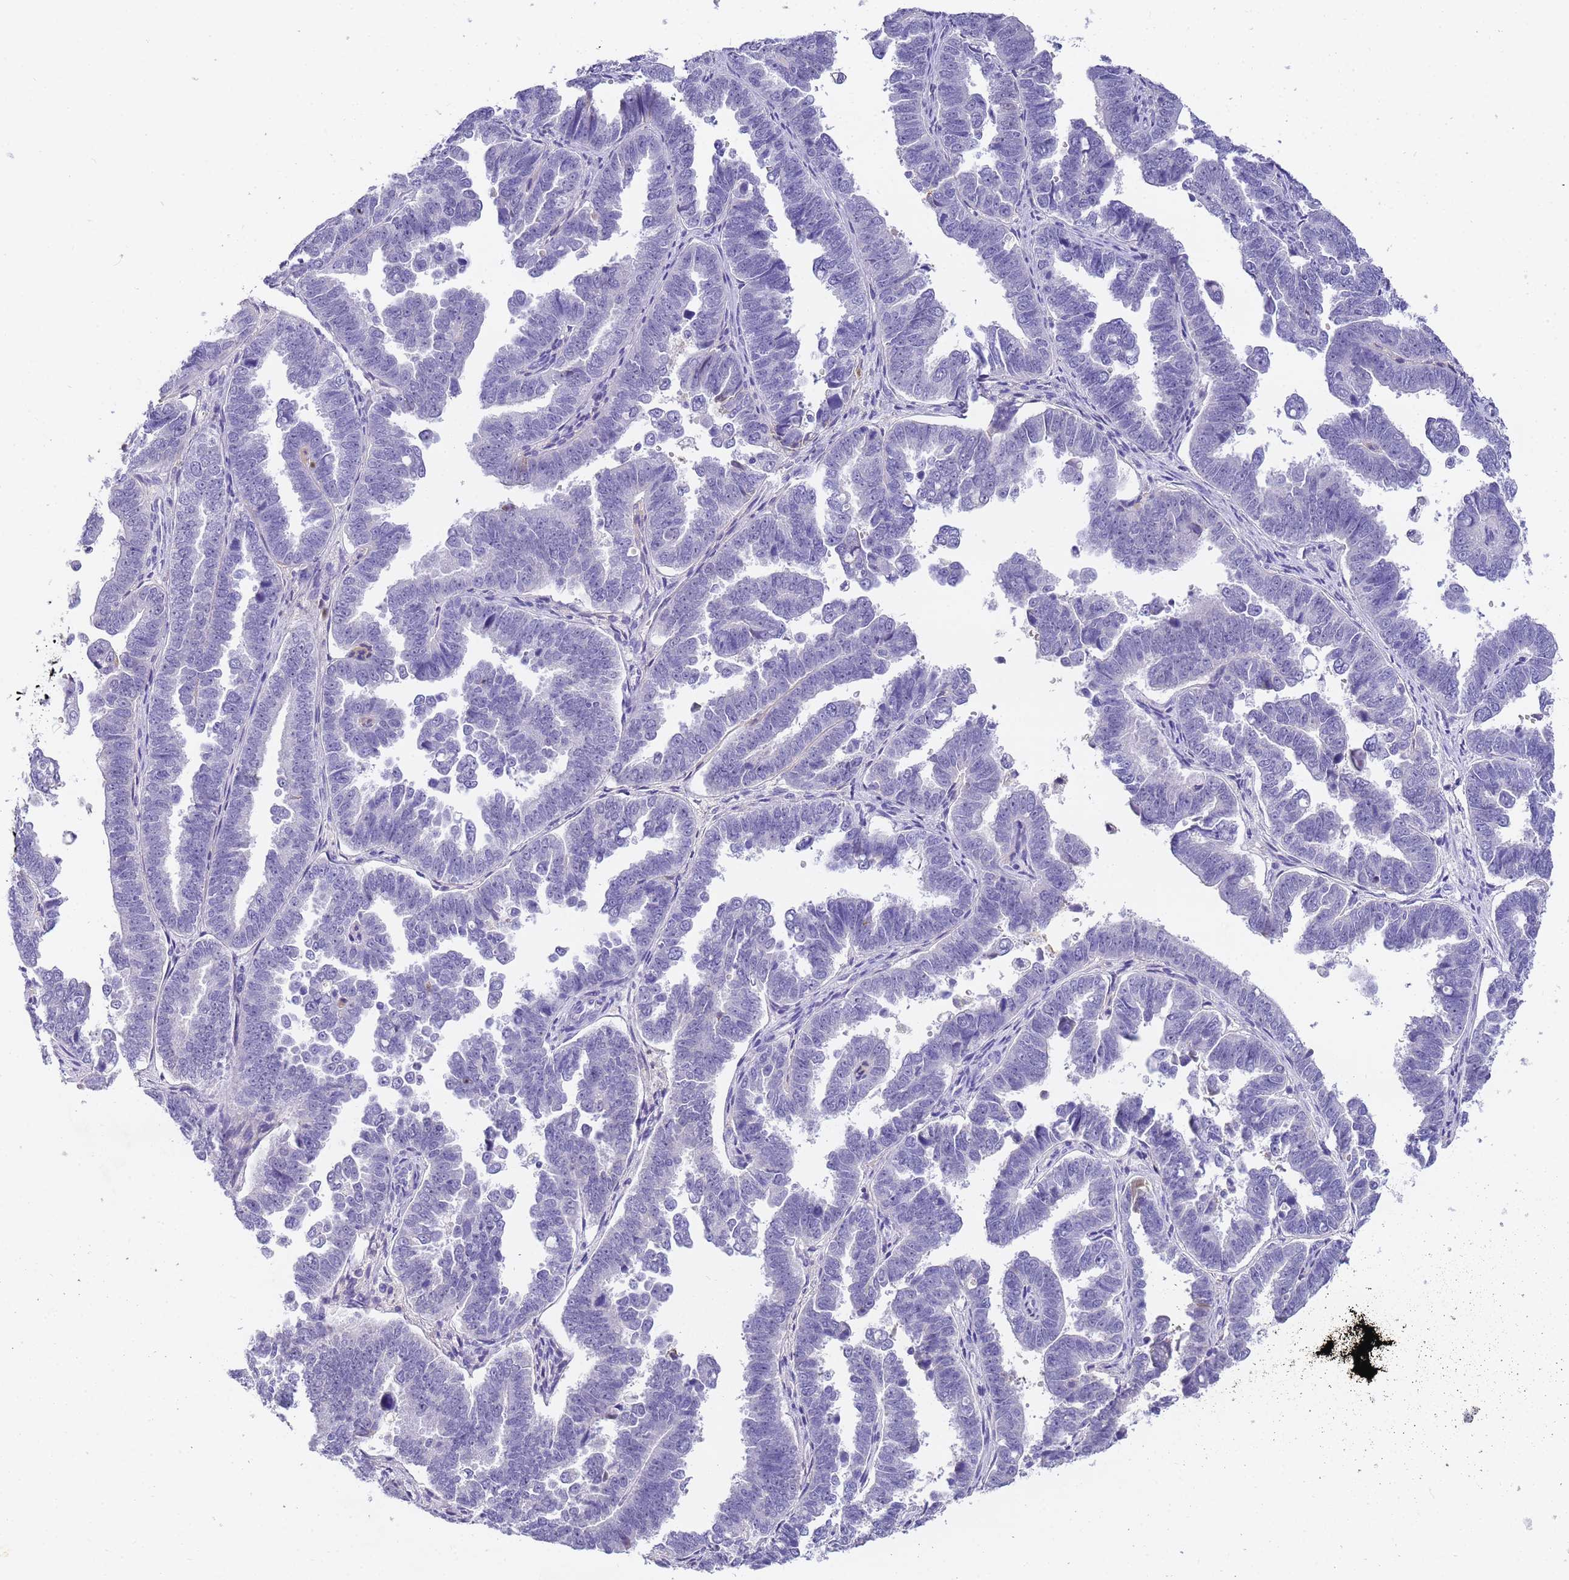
{"staining": {"intensity": "negative", "quantity": "none", "location": "none"}, "tissue": "endometrial cancer", "cell_type": "Tumor cells", "image_type": "cancer", "snomed": [{"axis": "morphology", "description": "Adenocarcinoma, NOS"}, {"axis": "topography", "description": "Endometrium"}], "caption": "Immunohistochemical staining of human adenocarcinoma (endometrial) shows no significant staining in tumor cells.", "gene": "CFHR2", "patient": {"sex": "female", "age": 75}}